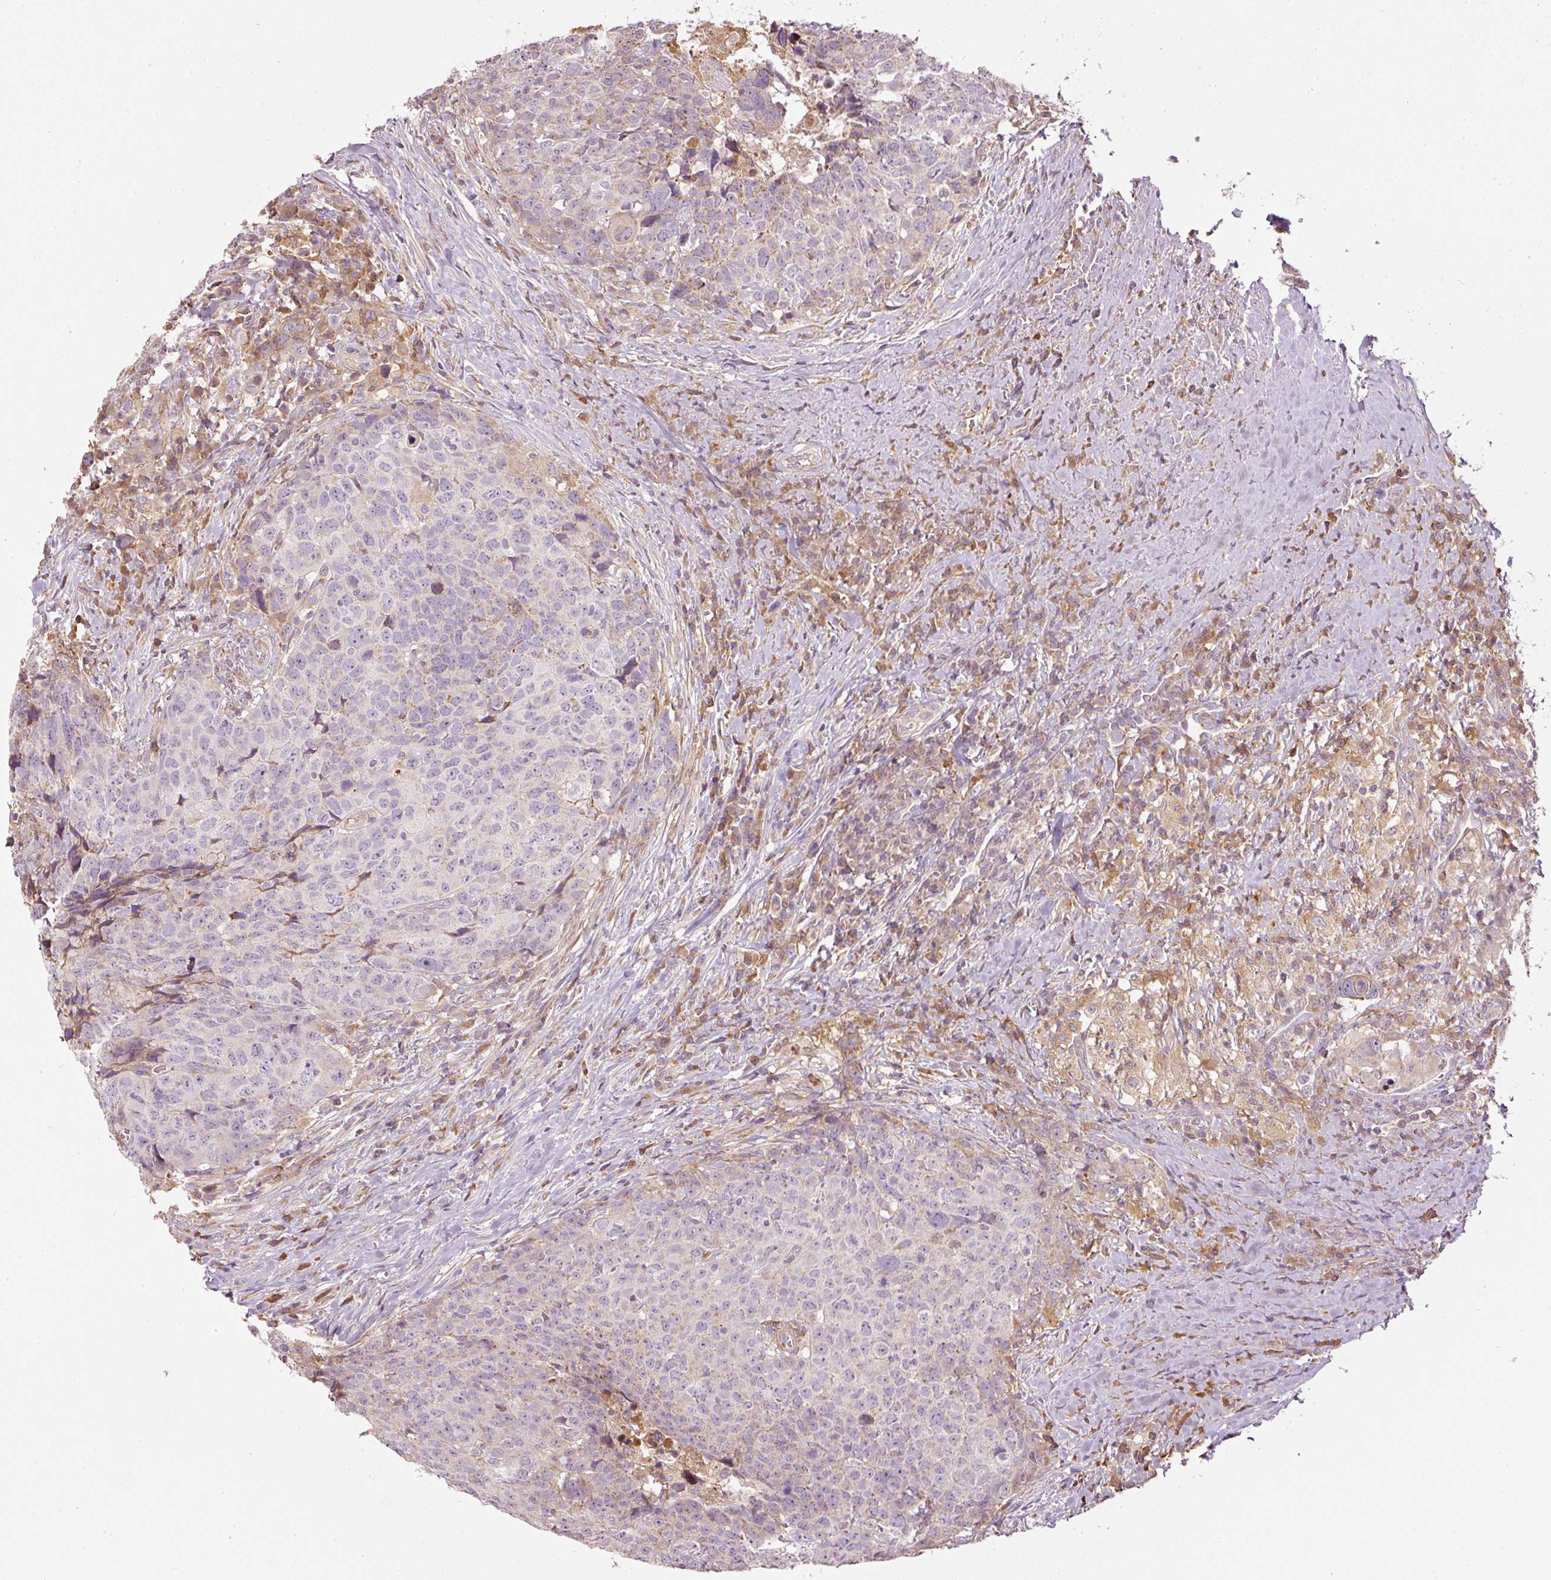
{"staining": {"intensity": "negative", "quantity": "none", "location": "none"}, "tissue": "head and neck cancer", "cell_type": "Tumor cells", "image_type": "cancer", "snomed": [{"axis": "morphology", "description": "Squamous cell carcinoma, NOS"}, {"axis": "topography", "description": "Head-Neck"}], "caption": "The histopathology image exhibits no significant staining in tumor cells of head and neck cancer. The staining was performed using DAB (3,3'-diaminobenzidine) to visualize the protein expression in brown, while the nuclei were stained in blue with hematoxylin (Magnification: 20x).", "gene": "SERPING1", "patient": {"sex": "male", "age": 66}}